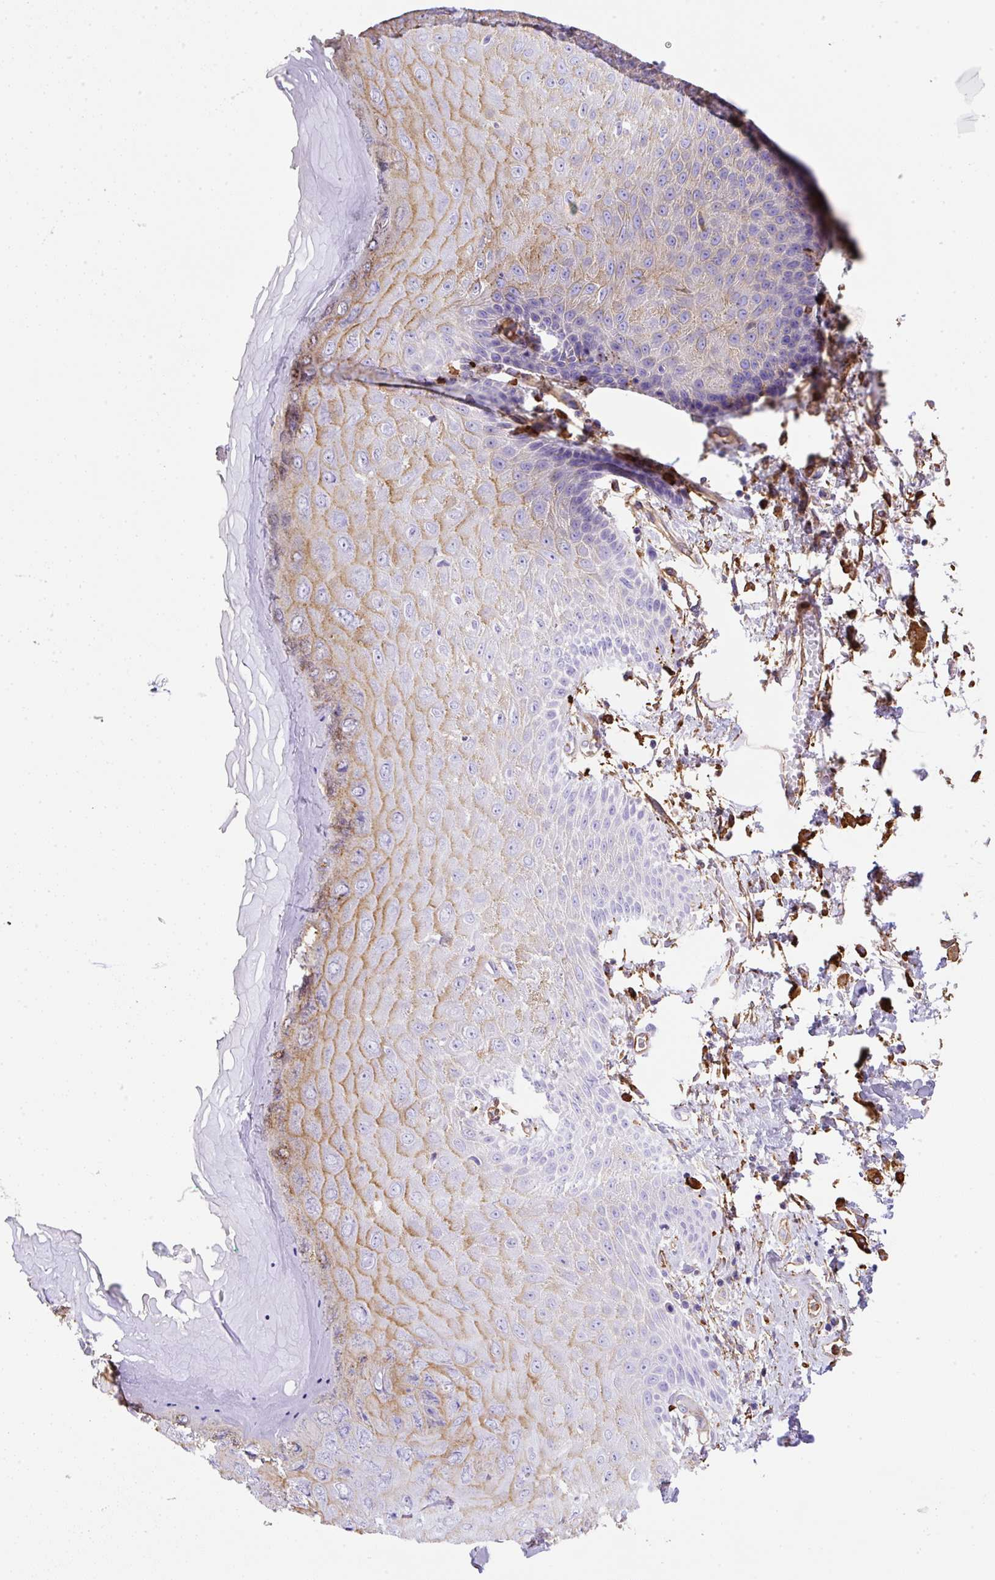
{"staining": {"intensity": "moderate", "quantity": "25%-75%", "location": "cytoplasmic/membranous"}, "tissue": "skin", "cell_type": "Epidermal cells", "image_type": "normal", "snomed": [{"axis": "morphology", "description": "Normal tissue, NOS"}, {"axis": "topography", "description": "Anal"}, {"axis": "topography", "description": "Peripheral nerve tissue"}], "caption": "The histopathology image exhibits immunohistochemical staining of normal skin. There is moderate cytoplasmic/membranous positivity is seen in approximately 25%-75% of epidermal cells. Immunohistochemistry stains the protein of interest in brown and the nuclei are stained blue.", "gene": "MAGEB5", "patient": {"sex": "male", "age": 78}}